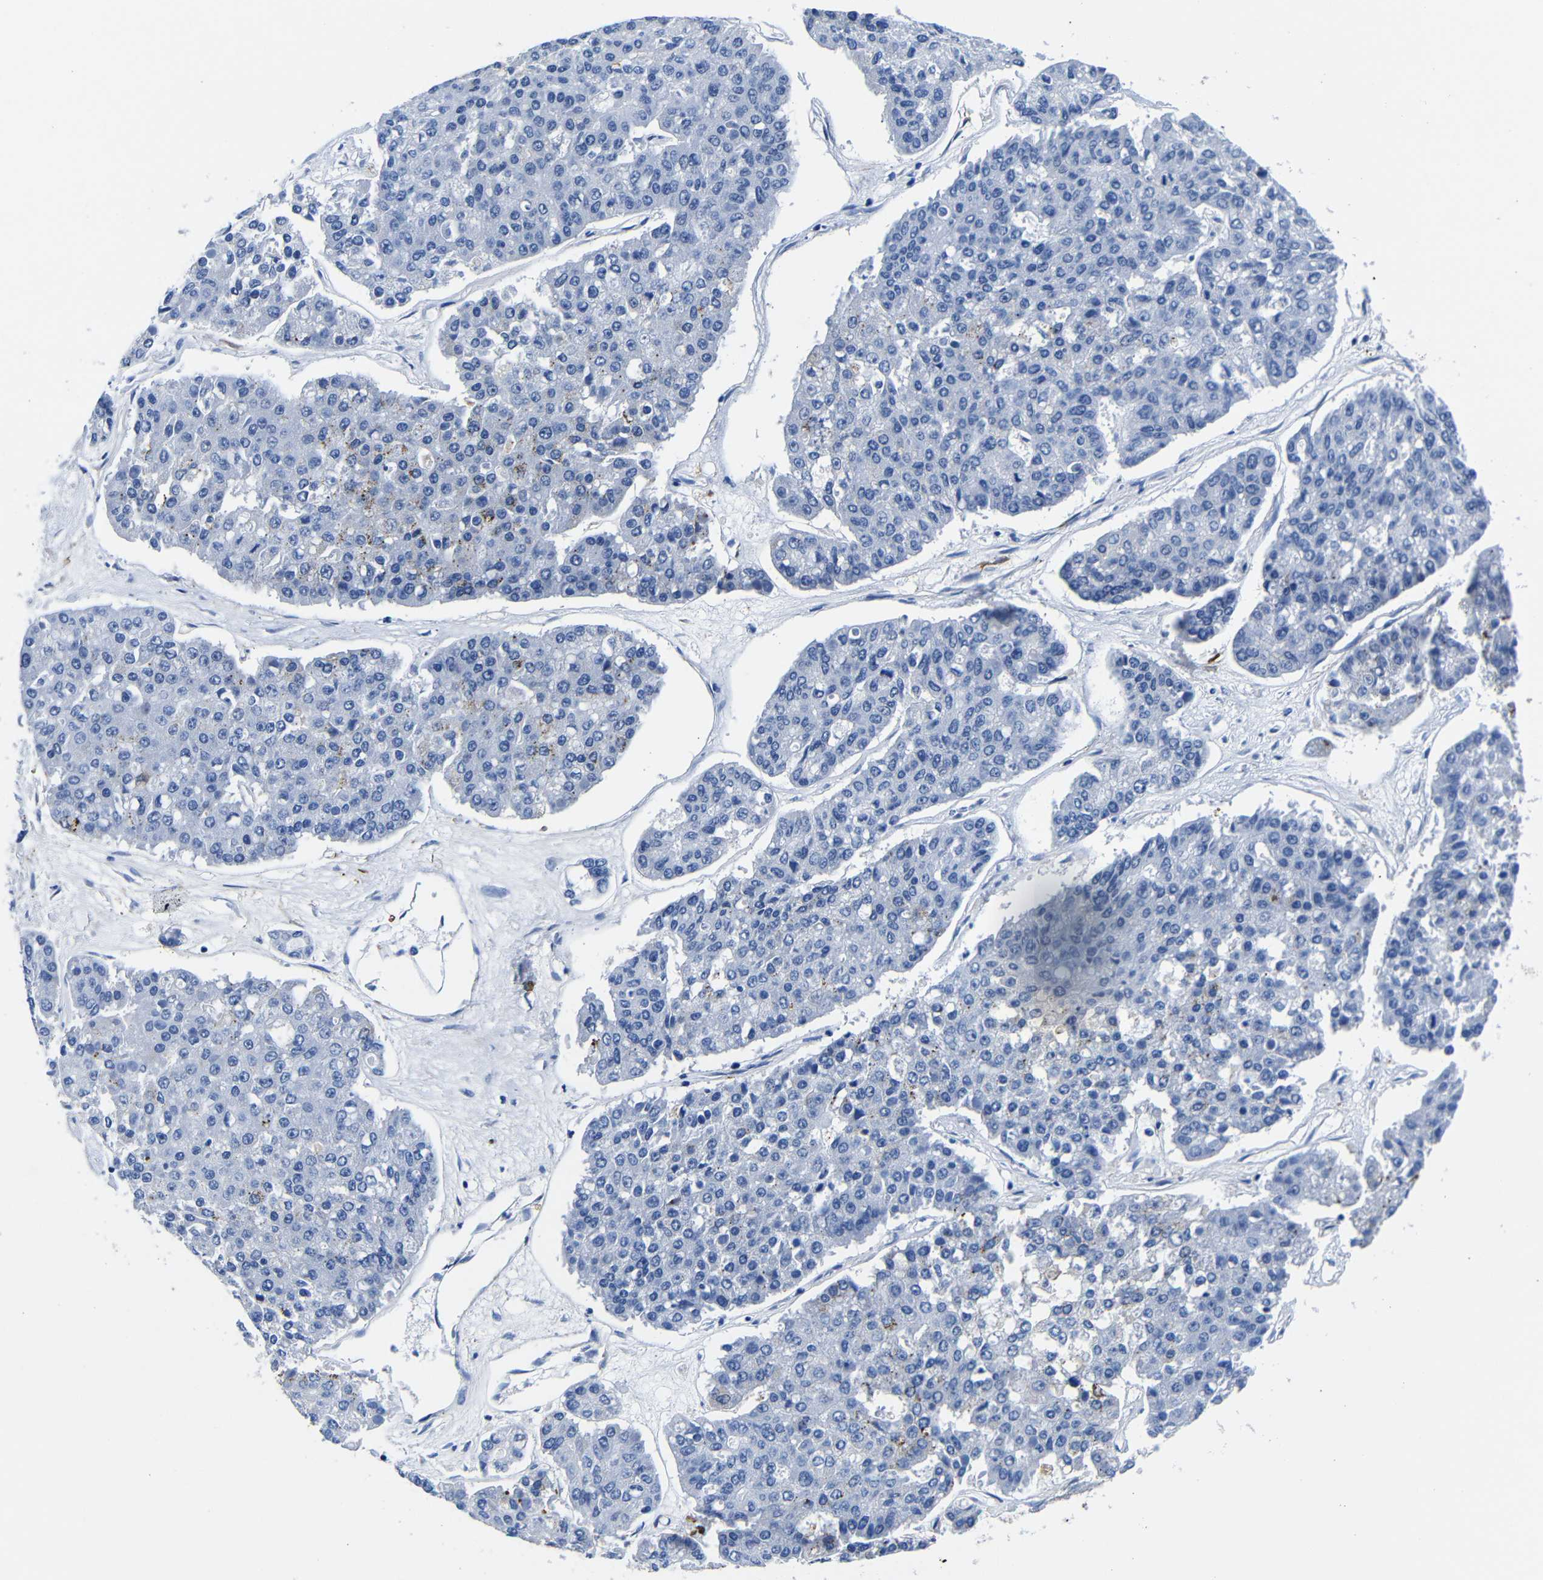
{"staining": {"intensity": "negative", "quantity": "none", "location": "none"}, "tissue": "pancreatic cancer", "cell_type": "Tumor cells", "image_type": "cancer", "snomed": [{"axis": "morphology", "description": "Adenocarcinoma, NOS"}, {"axis": "topography", "description": "Pancreas"}], "caption": "High power microscopy micrograph of an immunohistochemistry (IHC) micrograph of pancreatic adenocarcinoma, revealing no significant positivity in tumor cells.", "gene": "LRIG1", "patient": {"sex": "male", "age": 50}}